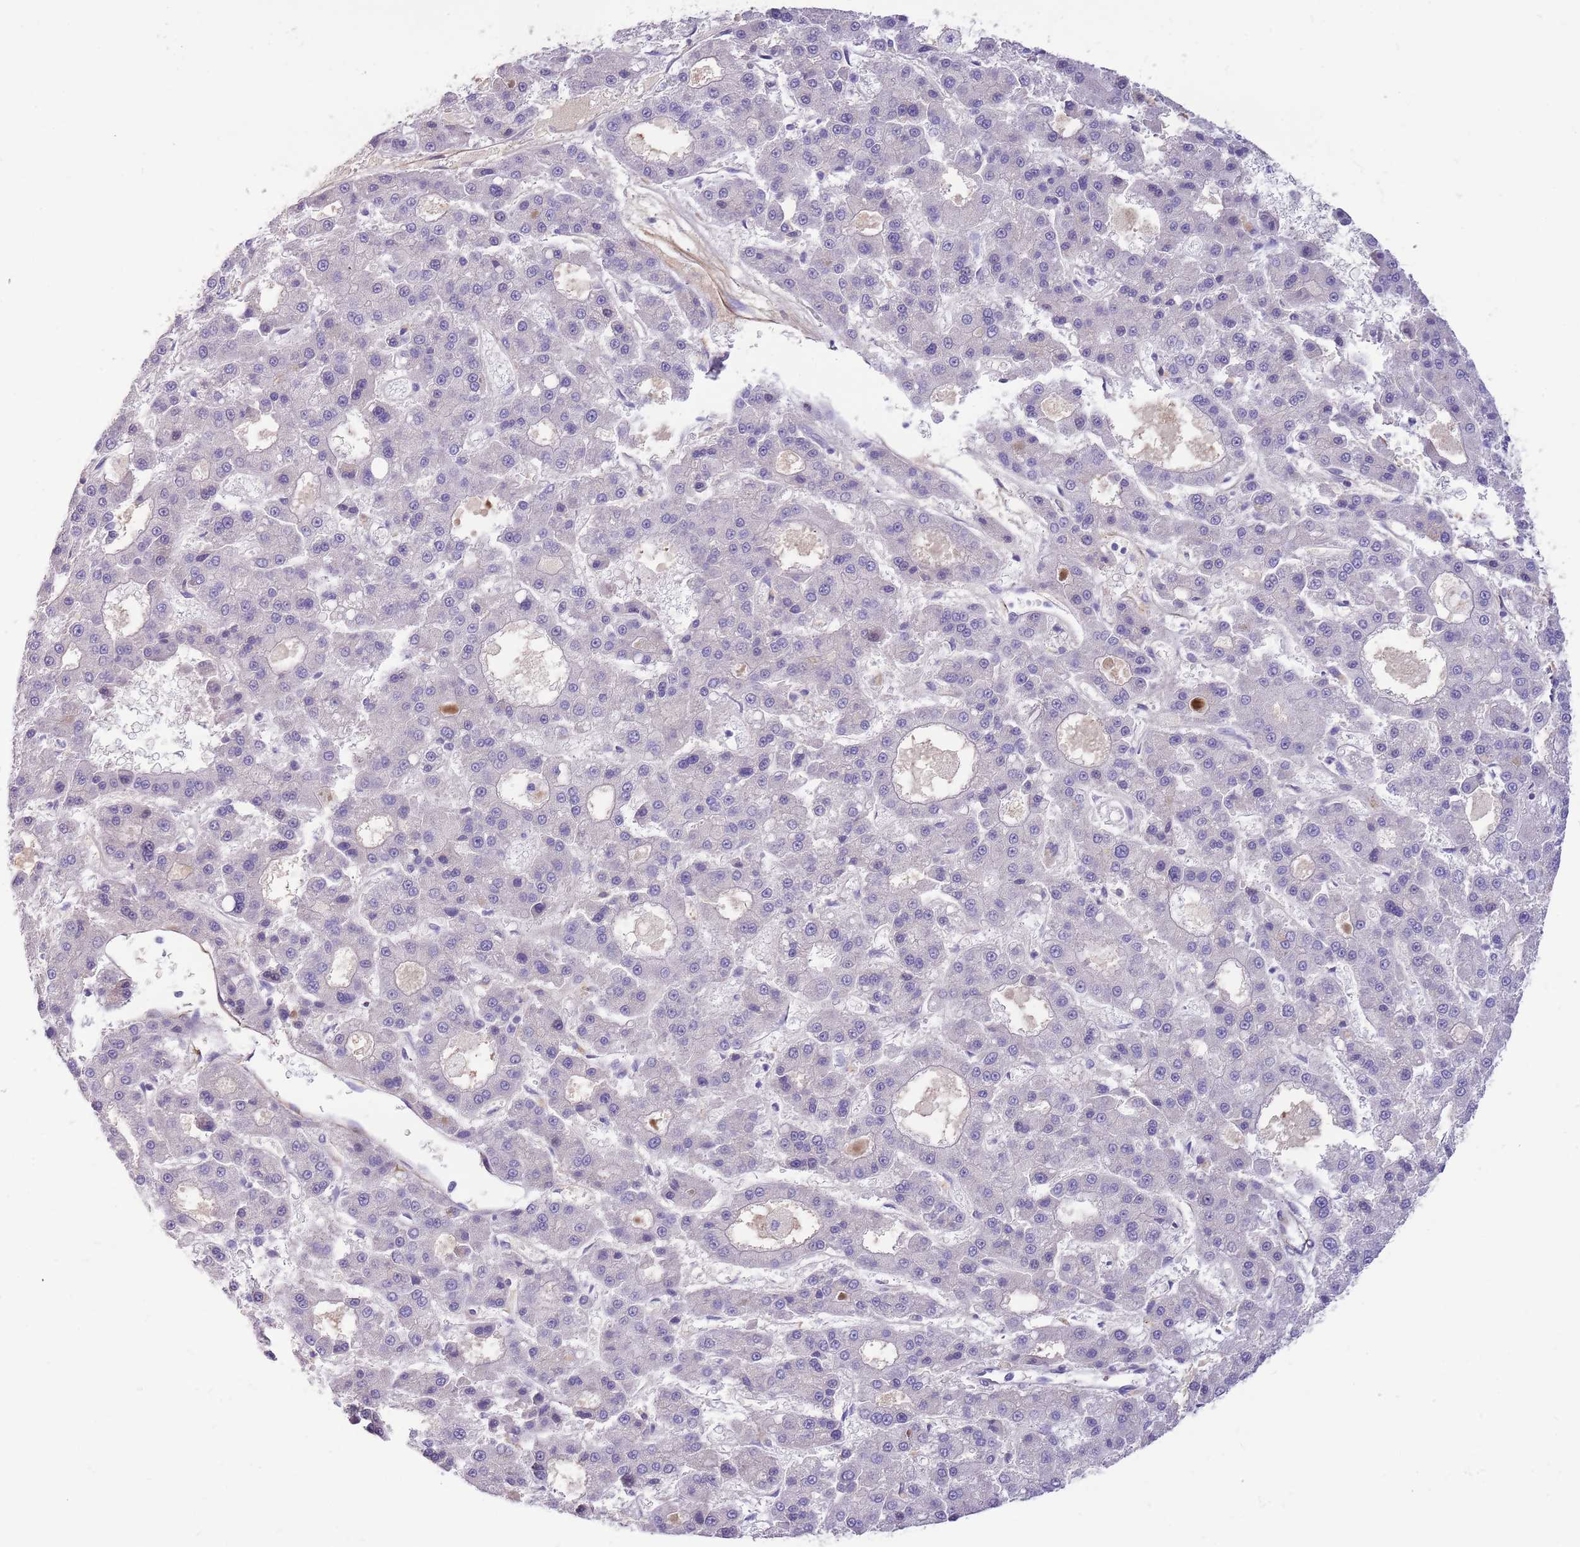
{"staining": {"intensity": "negative", "quantity": "none", "location": "none"}, "tissue": "liver cancer", "cell_type": "Tumor cells", "image_type": "cancer", "snomed": [{"axis": "morphology", "description": "Carcinoma, Hepatocellular, NOS"}, {"axis": "topography", "description": "Liver"}], "caption": "There is no significant staining in tumor cells of hepatocellular carcinoma (liver).", "gene": "LEPROTL1", "patient": {"sex": "male", "age": 70}}